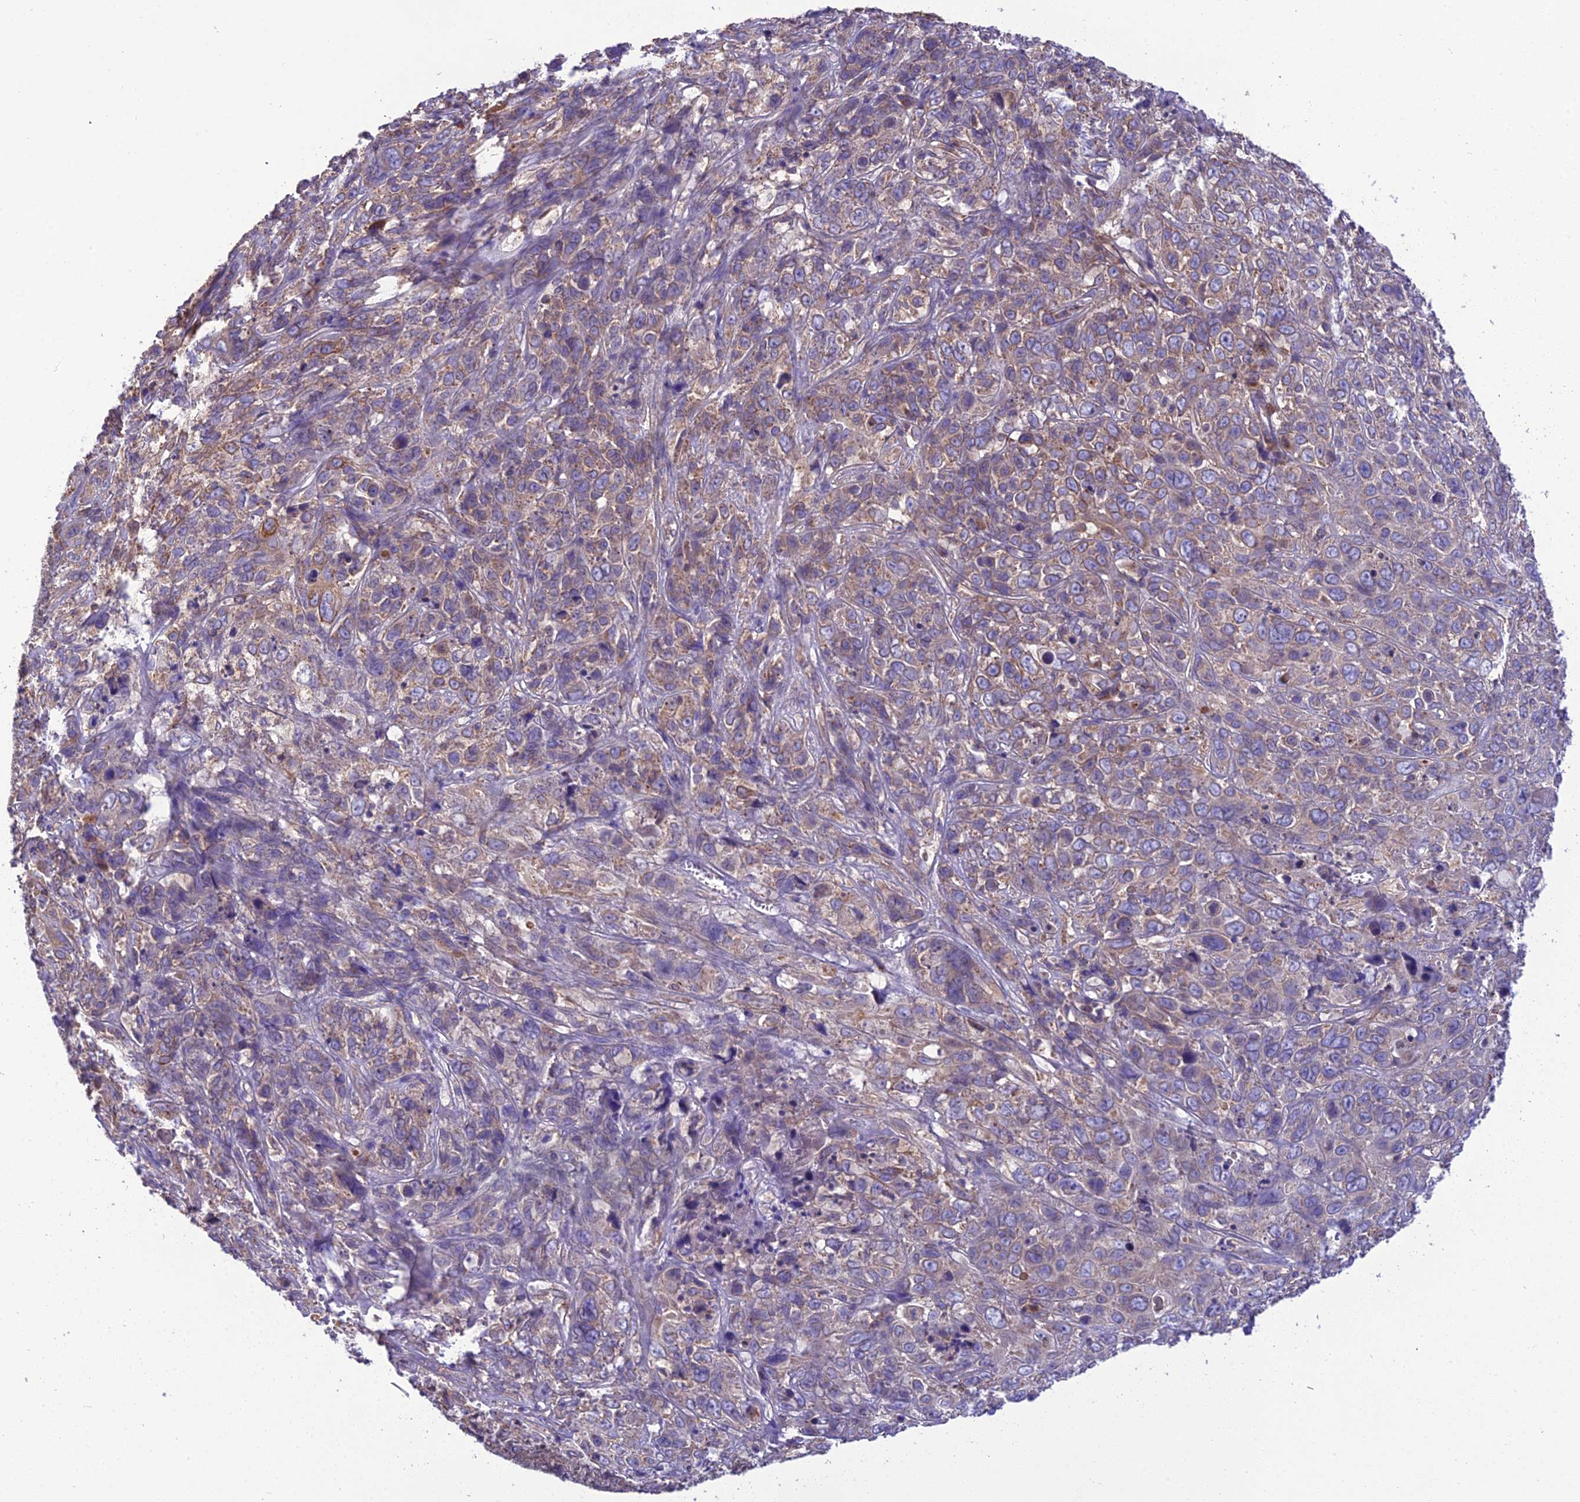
{"staining": {"intensity": "weak", "quantity": "25%-75%", "location": "cytoplasmic/membranous"}, "tissue": "cervical cancer", "cell_type": "Tumor cells", "image_type": "cancer", "snomed": [{"axis": "morphology", "description": "Squamous cell carcinoma, NOS"}, {"axis": "topography", "description": "Cervix"}], "caption": "This is a histology image of immunohistochemistry staining of cervical cancer (squamous cell carcinoma), which shows weak positivity in the cytoplasmic/membranous of tumor cells.", "gene": "GOLPH3", "patient": {"sex": "female", "age": 46}}